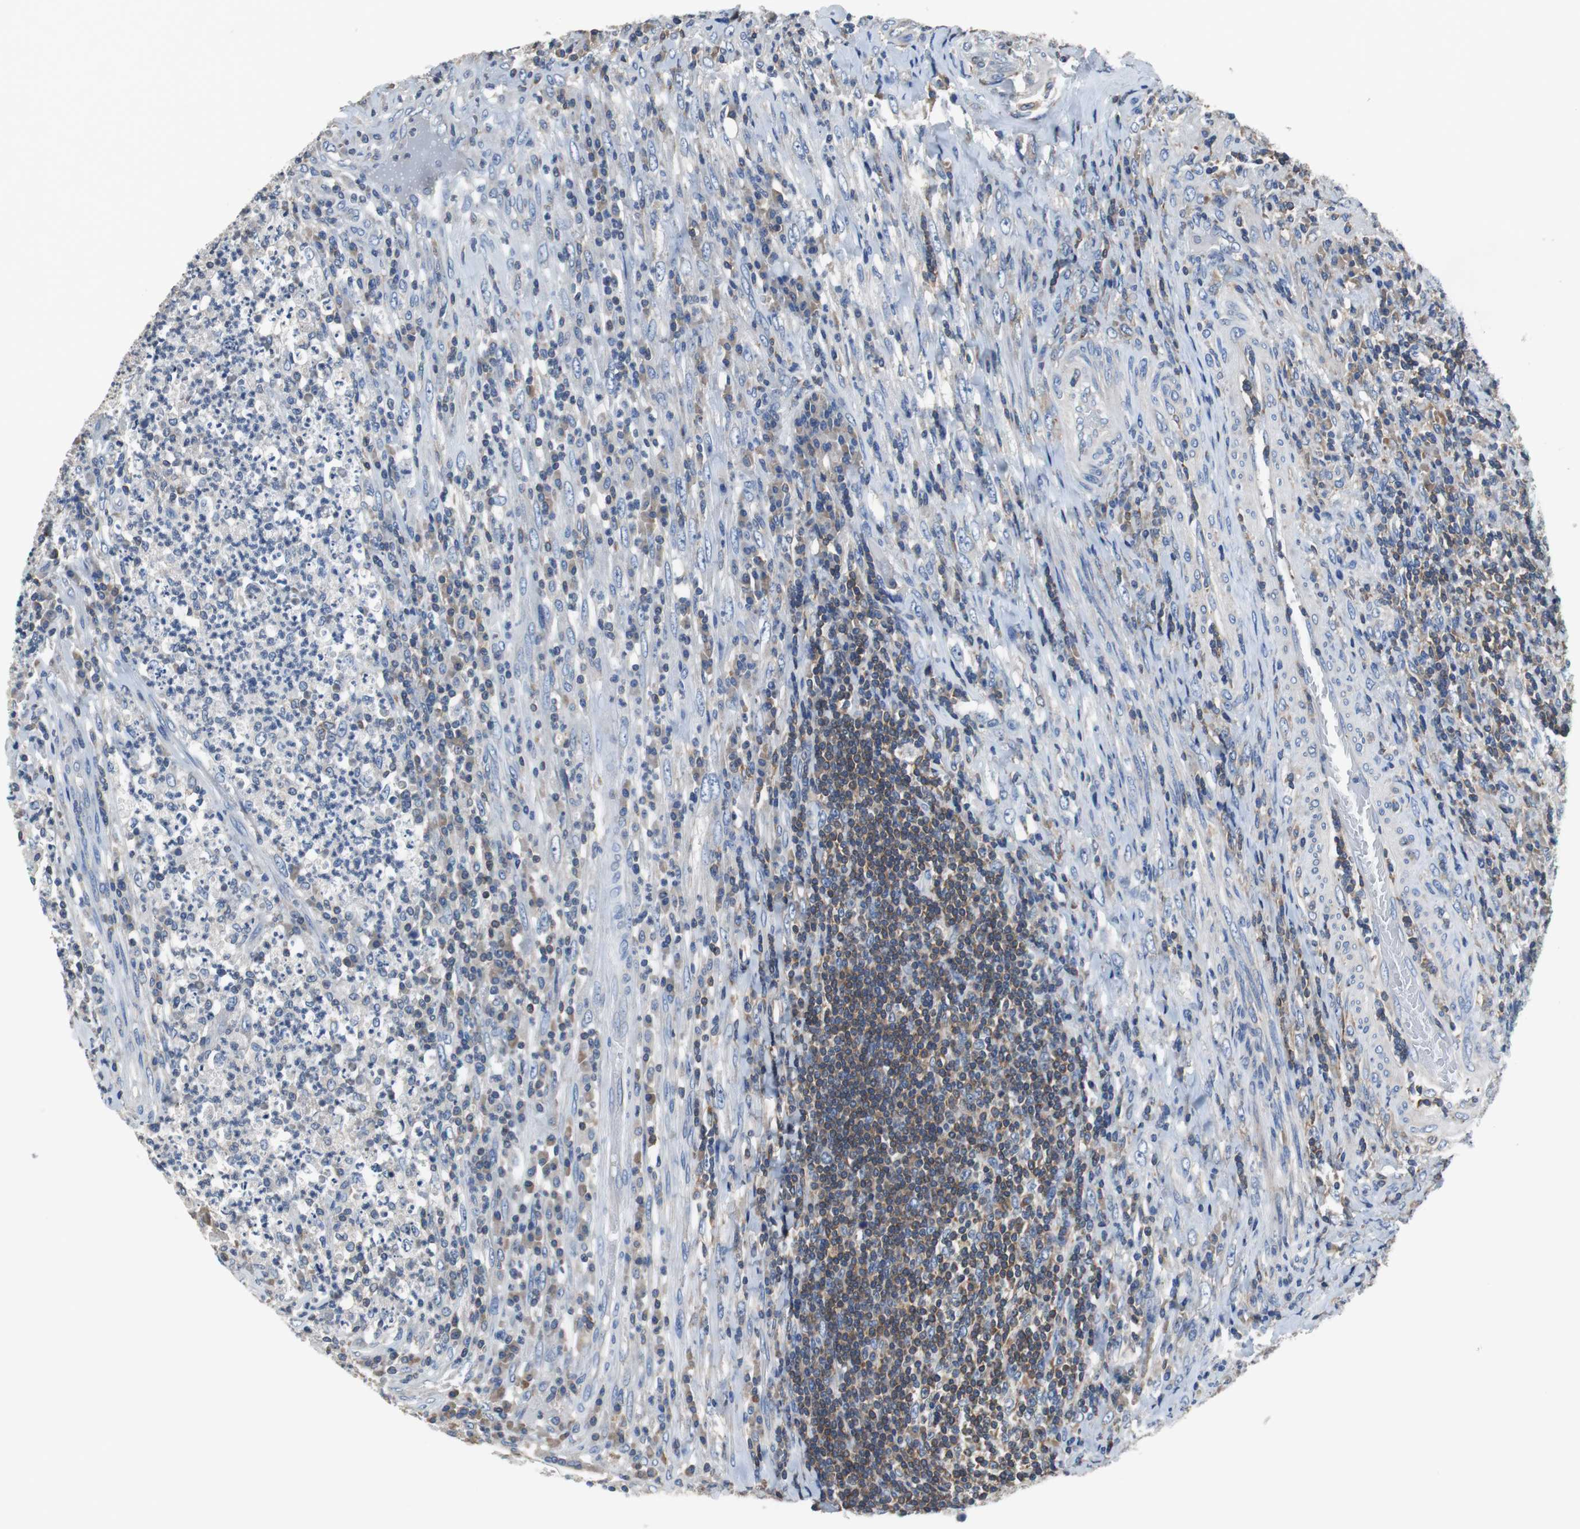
{"staining": {"intensity": "negative", "quantity": "none", "location": "none"}, "tissue": "testis cancer", "cell_type": "Tumor cells", "image_type": "cancer", "snomed": [{"axis": "morphology", "description": "Necrosis, NOS"}, {"axis": "morphology", "description": "Carcinoma, Embryonal, NOS"}, {"axis": "topography", "description": "Testis"}], "caption": "Tumor cells show no significant positivity in testis cancer (embryonal carcinoma). (Stains: DAB (3,3'-diaminobenzidine) immunohistochemistry (IHC) with hematoxylin counter stain, Microscopy: brightfield microscopy at high magnification).", "gene": "PRKCA", "patient": {"sex": "male", "age": 19}}